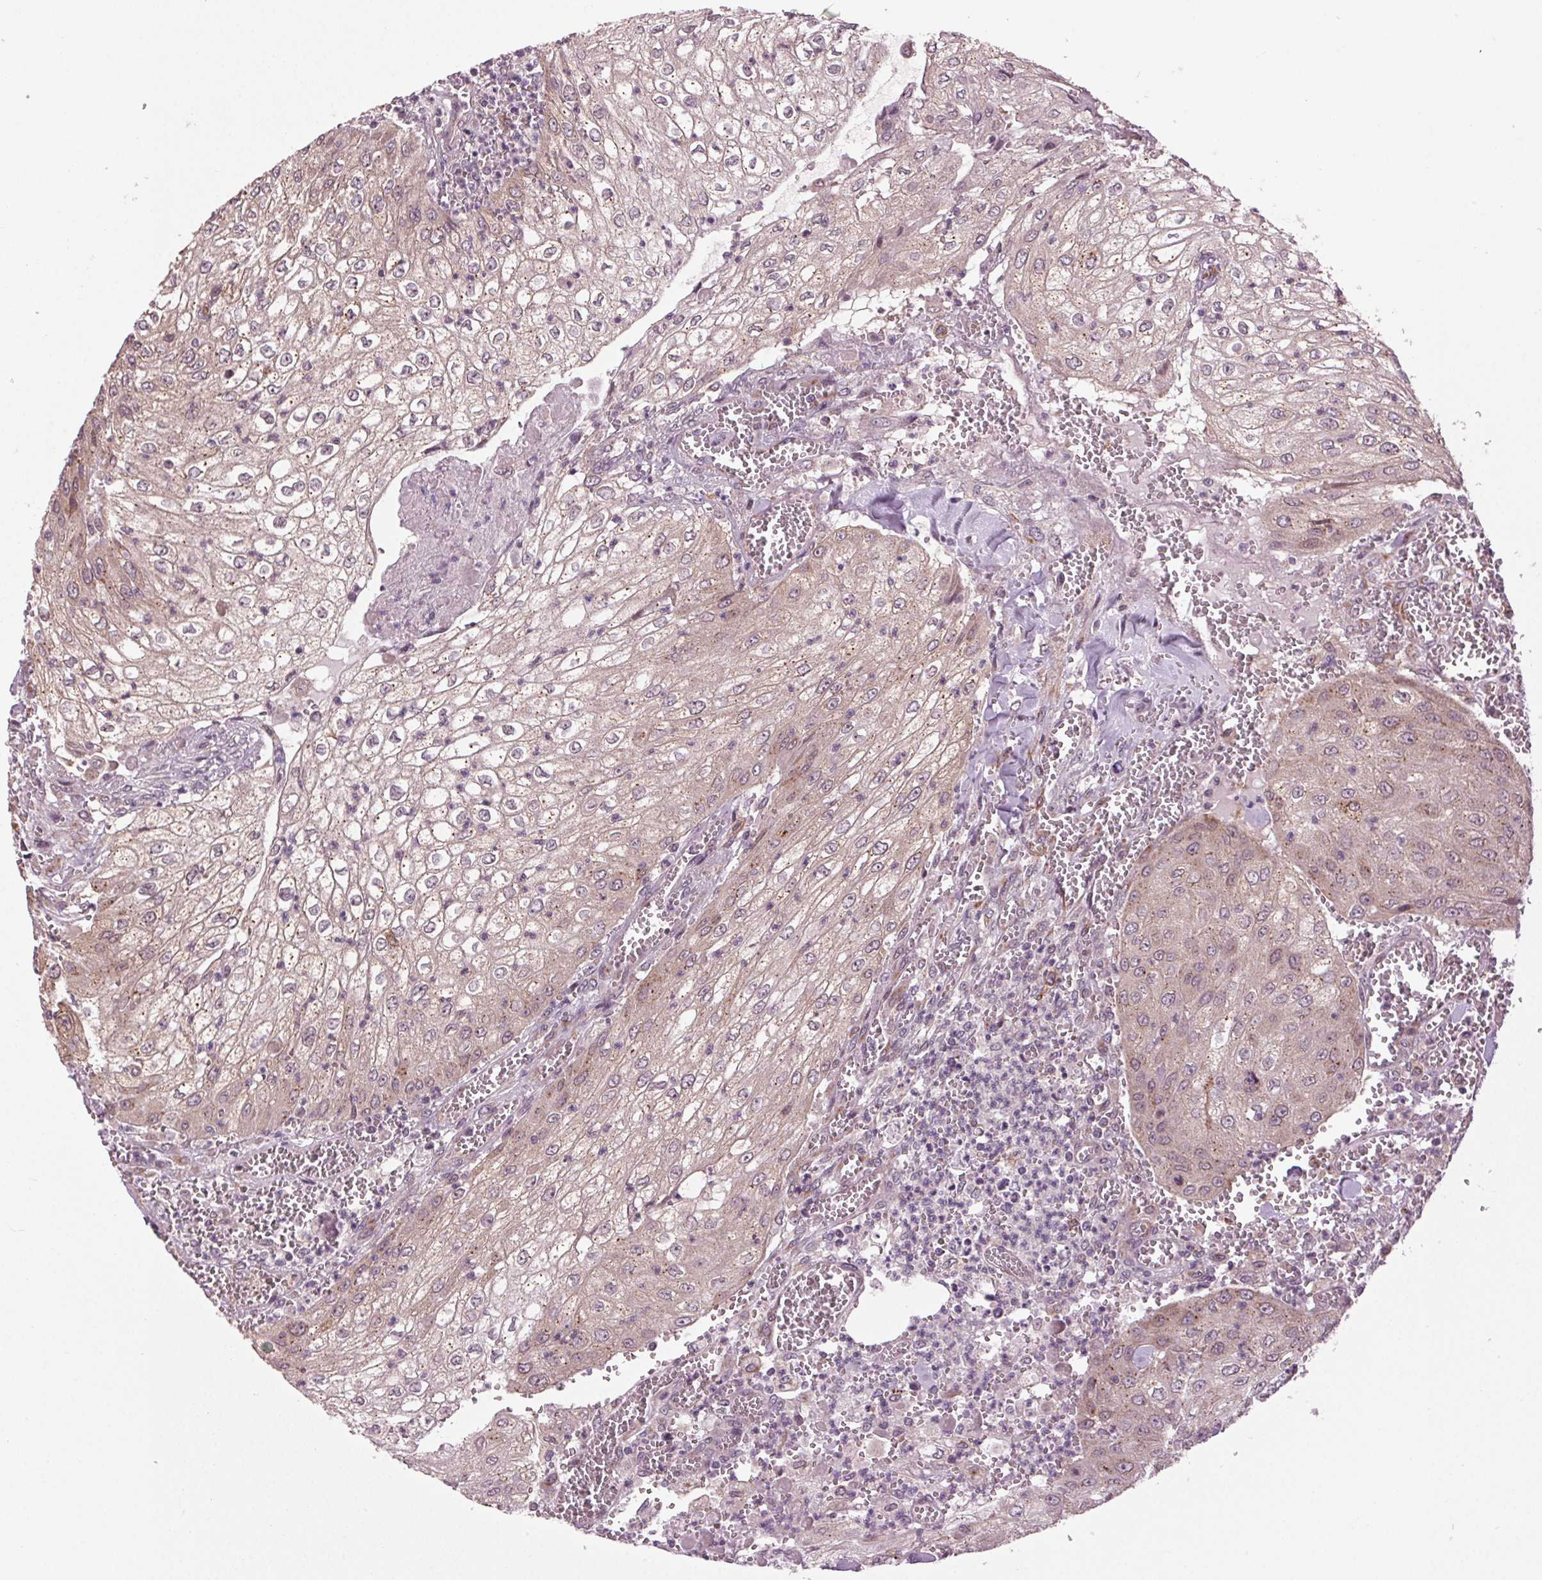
{"staining": {"intensity": "negative", "quantity": "none", "location": "none"}, "tissue": "urothelial cancer", "cell_type": "Tumor cells", "image_type": "cancer", "snomed": [{"axis": "morphology", "description": "Urothelial carcinoma, High grade"}, {"axis": "topography", "description": "Urinary bladder"}], "caption": "Tumor cells show no significant staining in urothelial cancer.", "gene": "BSDC1", "patient": {"sex": "male", "age": 62}}